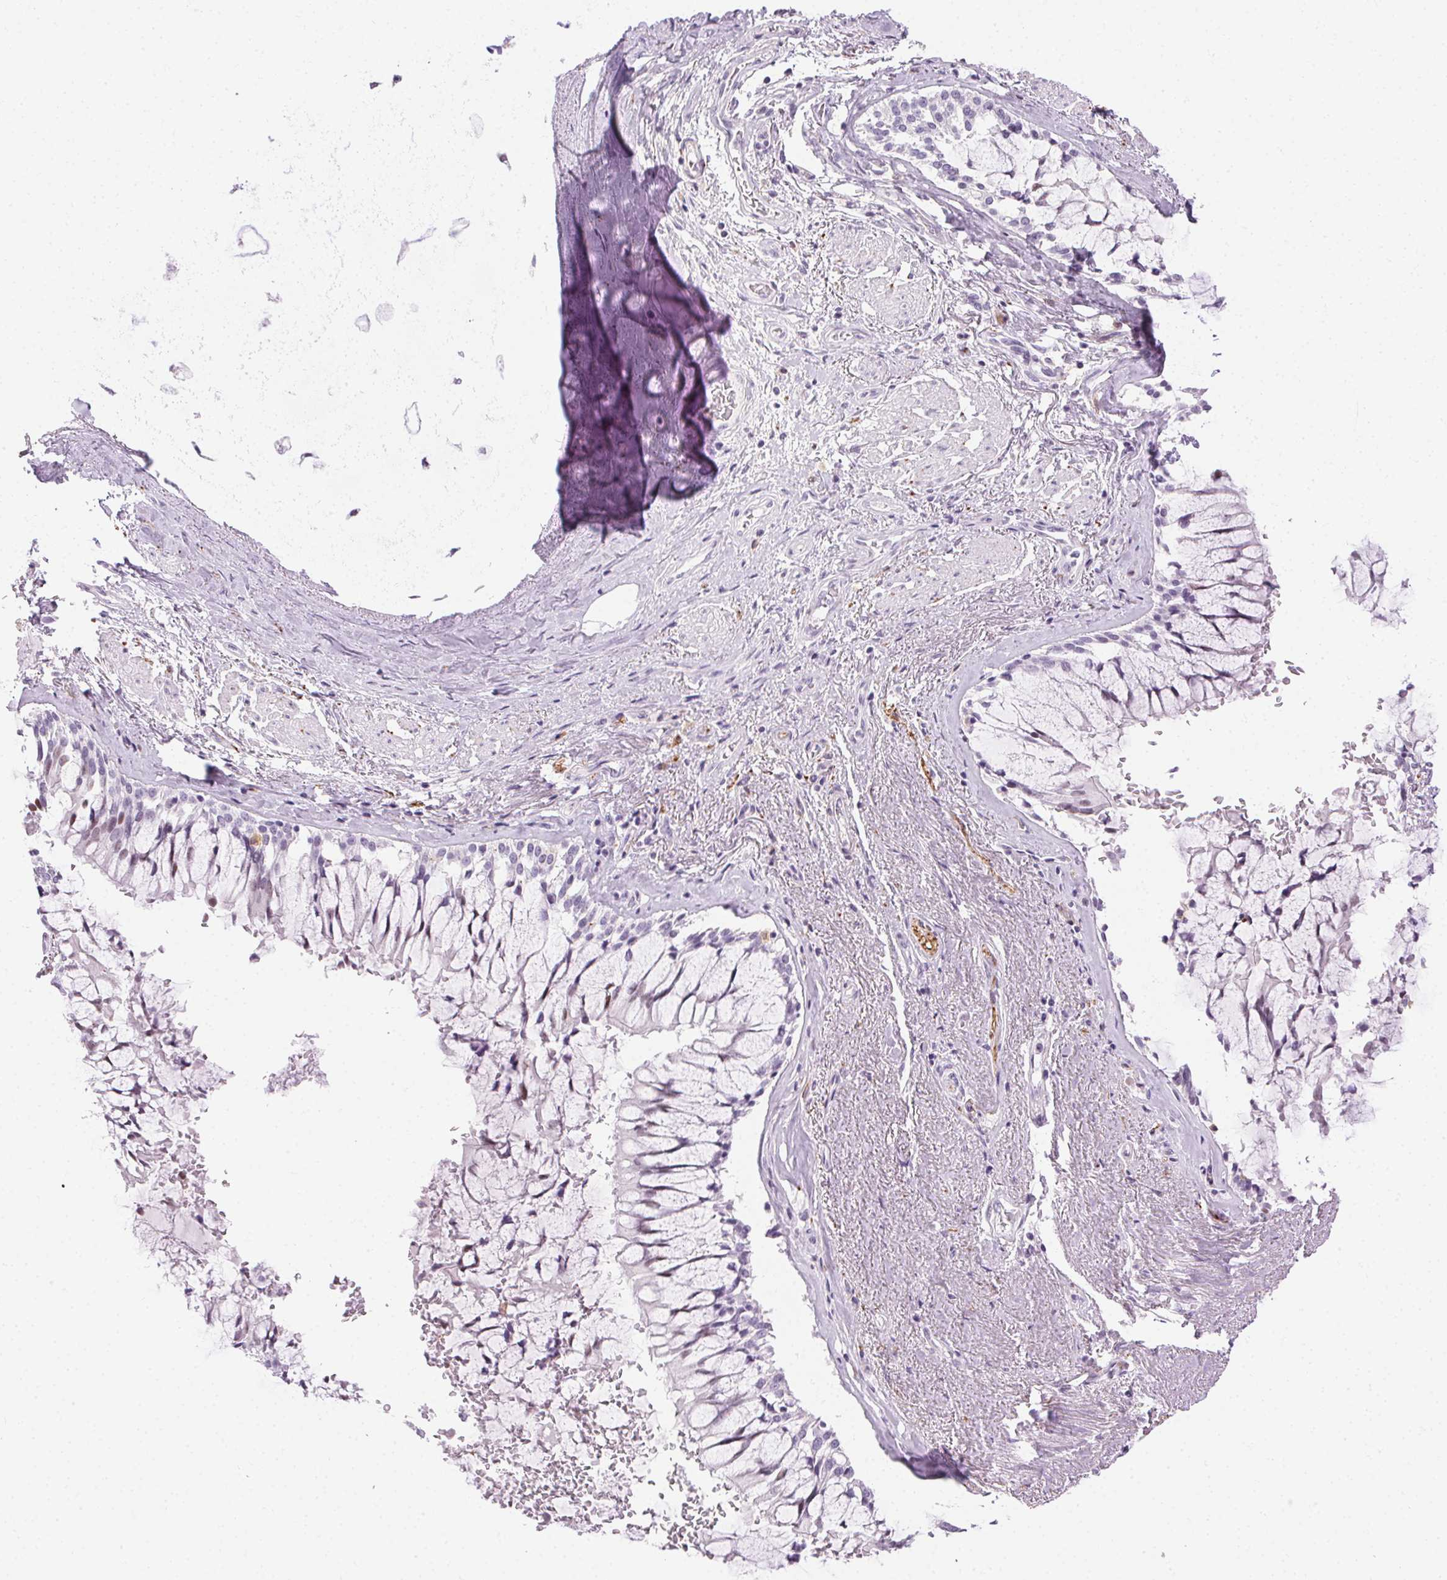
{"staining": {"intensity": "negative", "quantity": "none", "location": "none"}, "tissue": "soft tissue", "cell_type": "Chondrocytes", "image_type": "normal", "snomed": [{"axis": "morphology", "description": "Normal tissue, NOS"}, {"axis": "topography", "description": "Cartilage tissue"}, {"axis": "topography", "description": "Bronchus"}], "caption": "IHC histopathology image of unremarkable soft tissue: human soft tissue stained with DAB (3,3'-diaminobenzidine) reveals no significant protein positivity in chondrocytes.", "gene": "CADPS", "patient": {"sex": "male", "age": 64}}